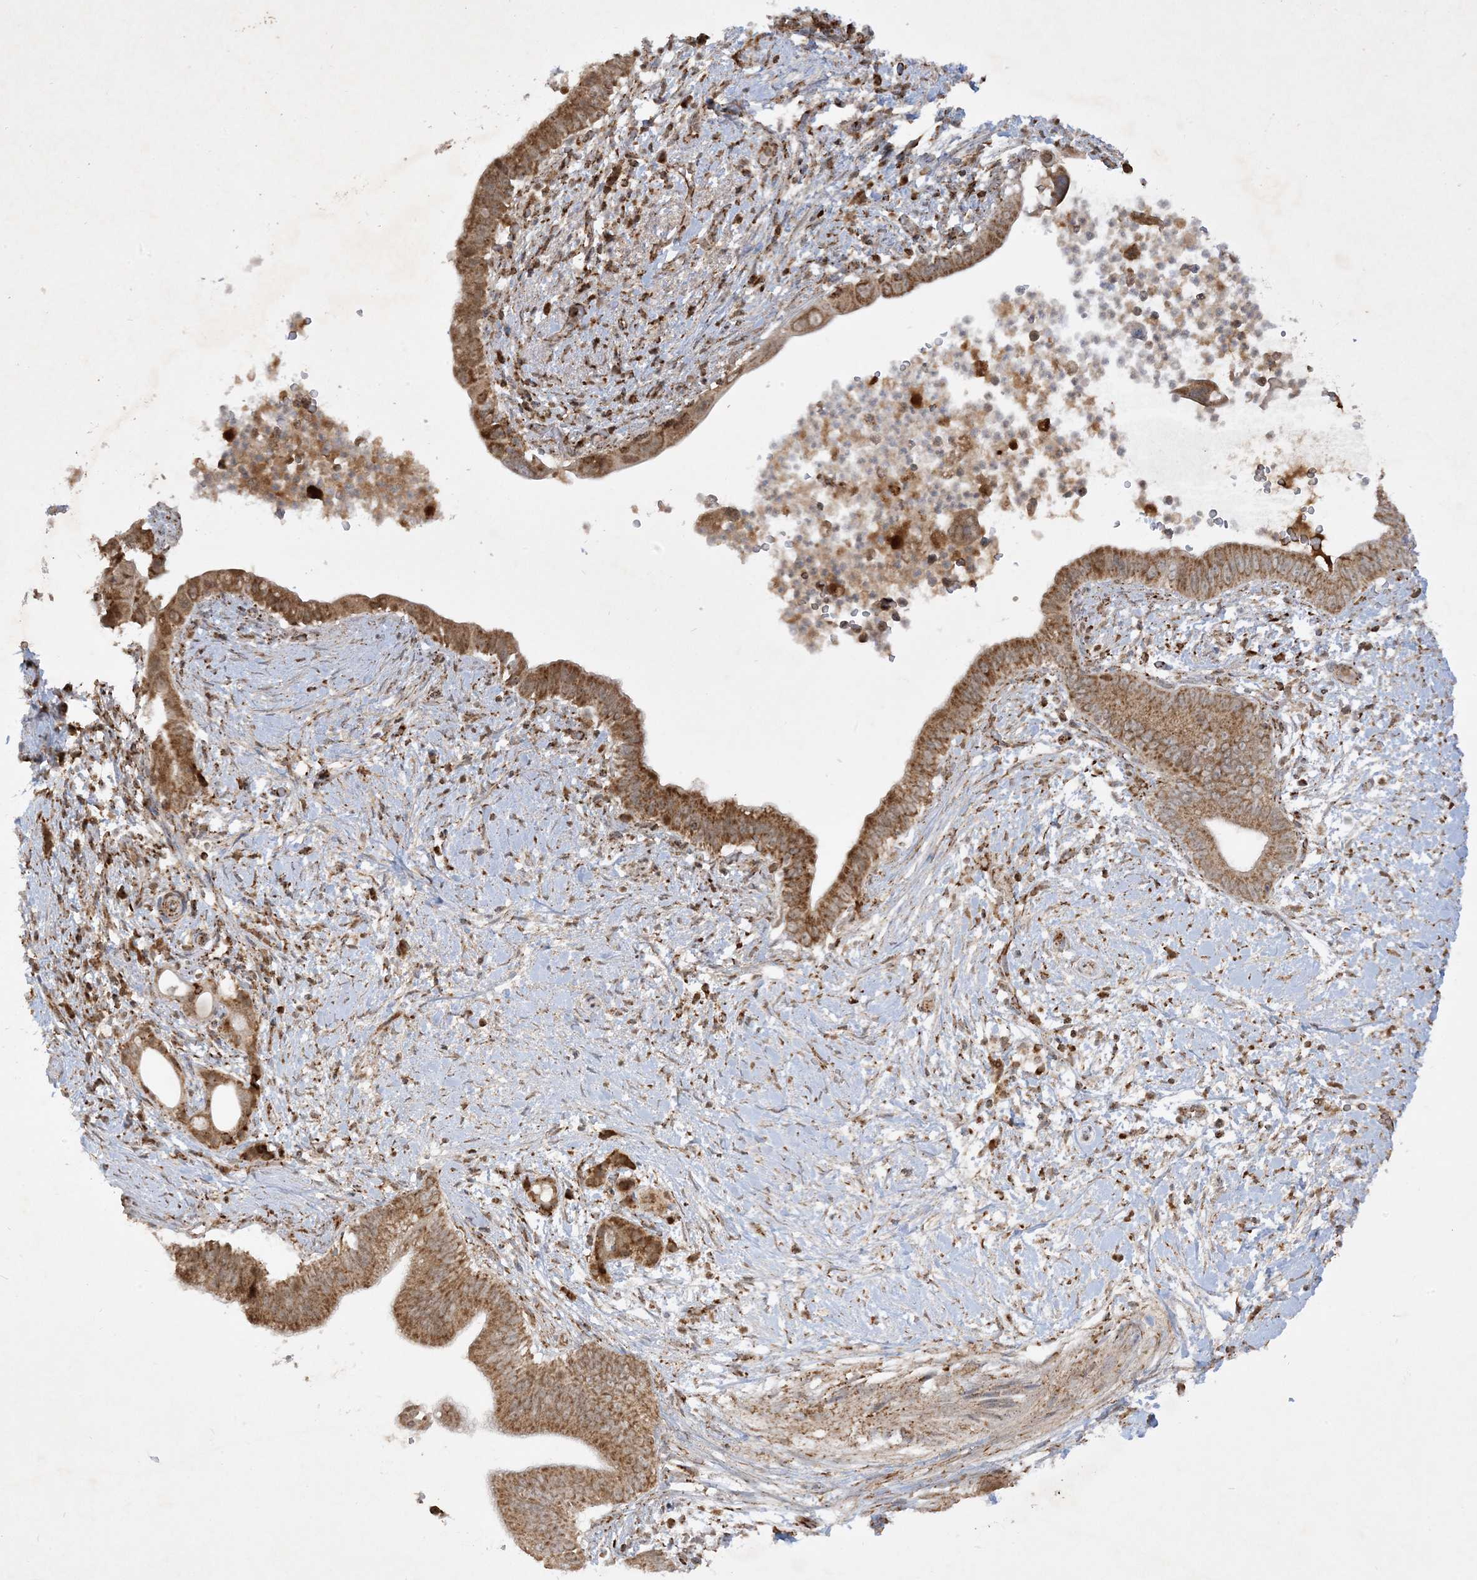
{"staining": {"intensity": "moderate", "quantity": ">75%", "location": "cytoplasmic/membranous"}, "tissue": "pancreatic cancer", "cell_type": "Tumor cells", "image_type": "cancer", "snomed": [{"axis": "morphology", "description": "Adenocarcinoma, NOS"}, {"axis": "topography", "description": "Pancreas"}], "caption": "Immunohistochemical staining of human pancreatic adenocarcinoma exhibits moderate cytoplasmic/membranous protein positivity in about >75% of tumor cells.", "gene": "NDUFAF3", "patient": {"sex": "male", "age": 68}}